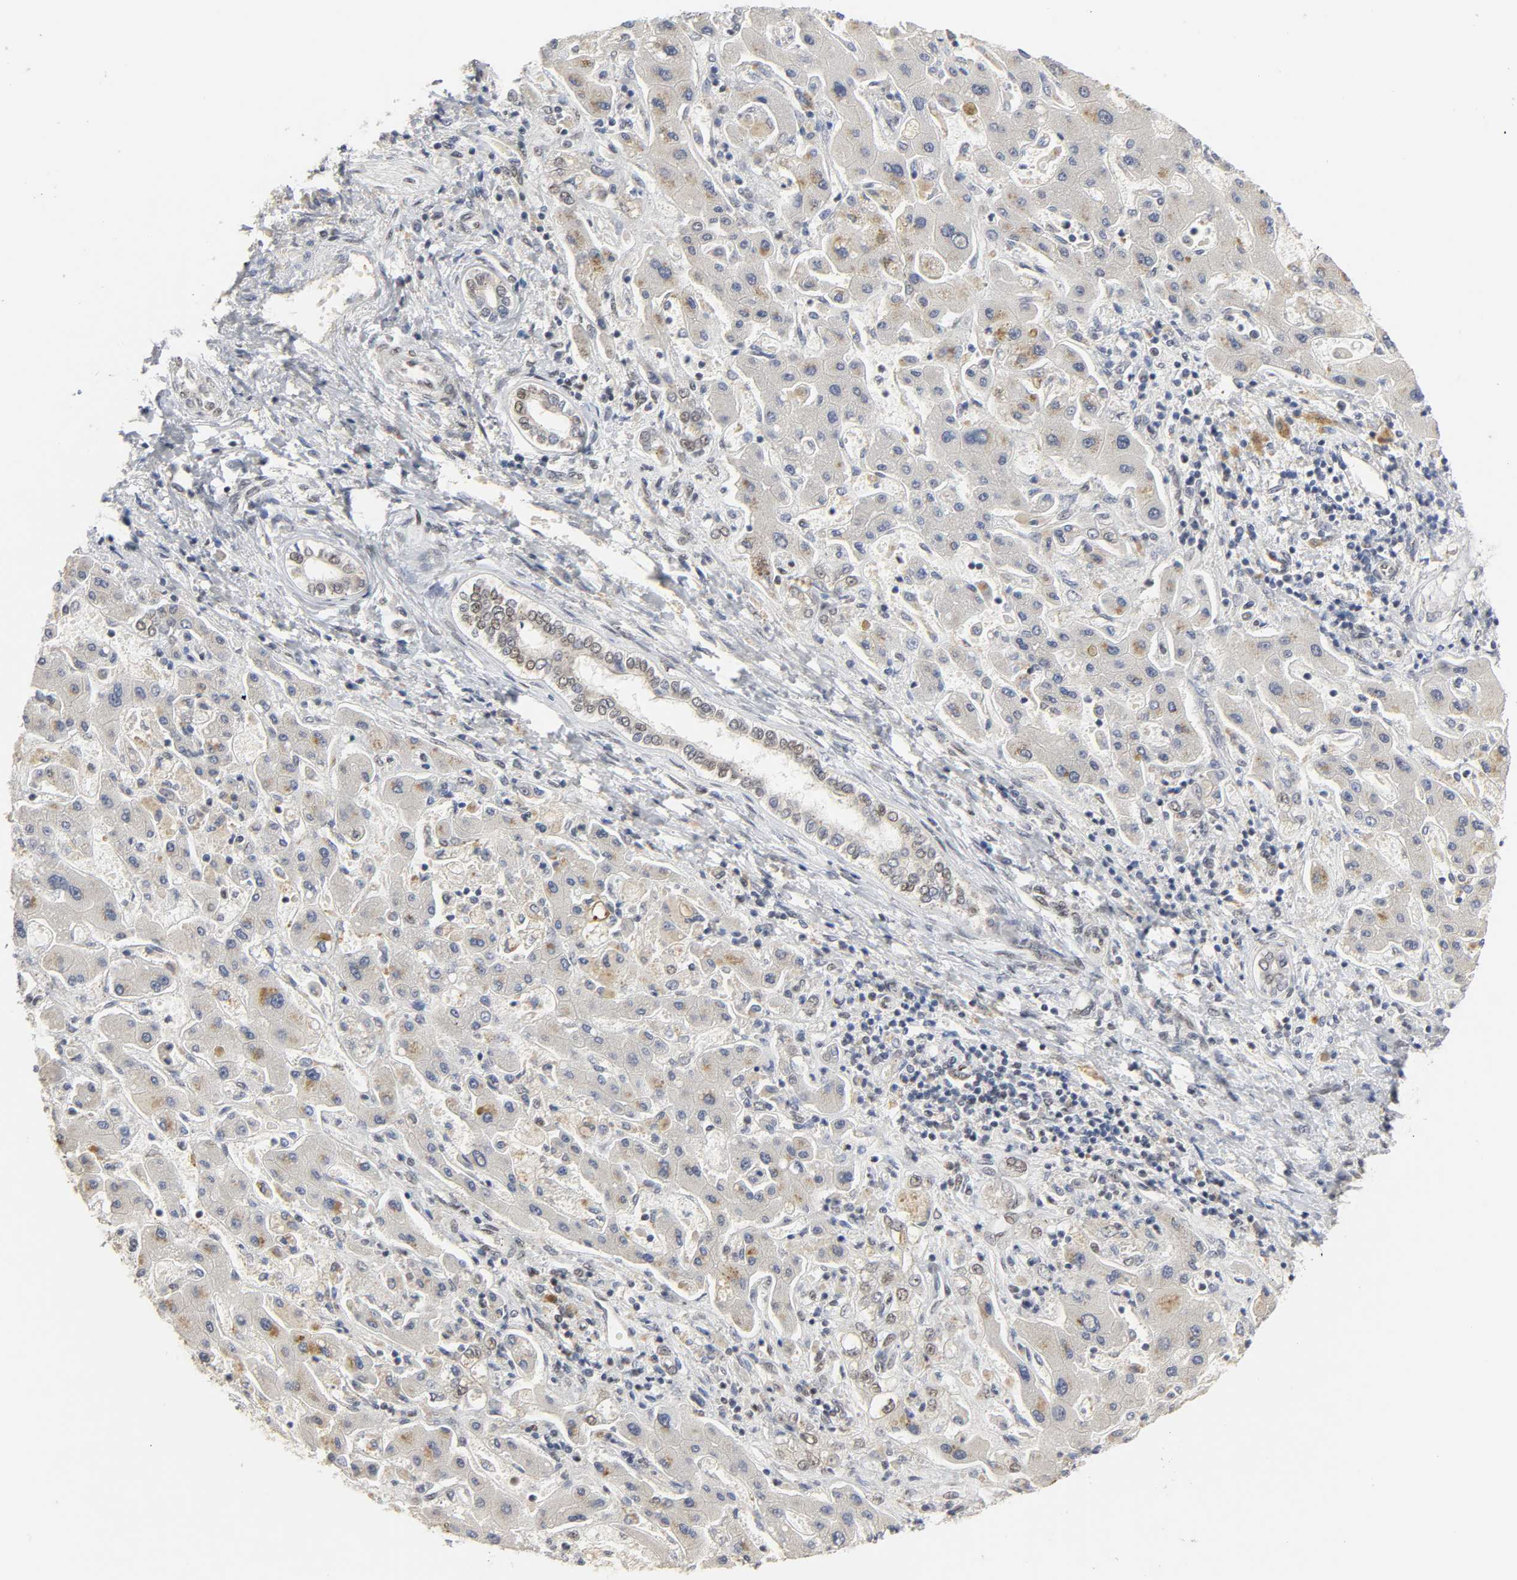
{"staining": {"intensity": "moderate", "quantity": "<25%", "location": "cytoplasmic/membranous"}, "tissue": "liver cancer", "cell_type": "Tumor cells", "image_type": "cancer", "snomed": [{"axis": "morphology", "description": "Cholangiocarcinoma"}, {"axis": "topography", "description": "Liver"}], "caption": "Protein expression analysis of cholangiocarcinoma (liver) displays moderate cytoplasmic/membranous positivity in approximately <25% of tumor cells.", "gene": "NCOA6", "patient": {"sex": "male", "age": 50}}